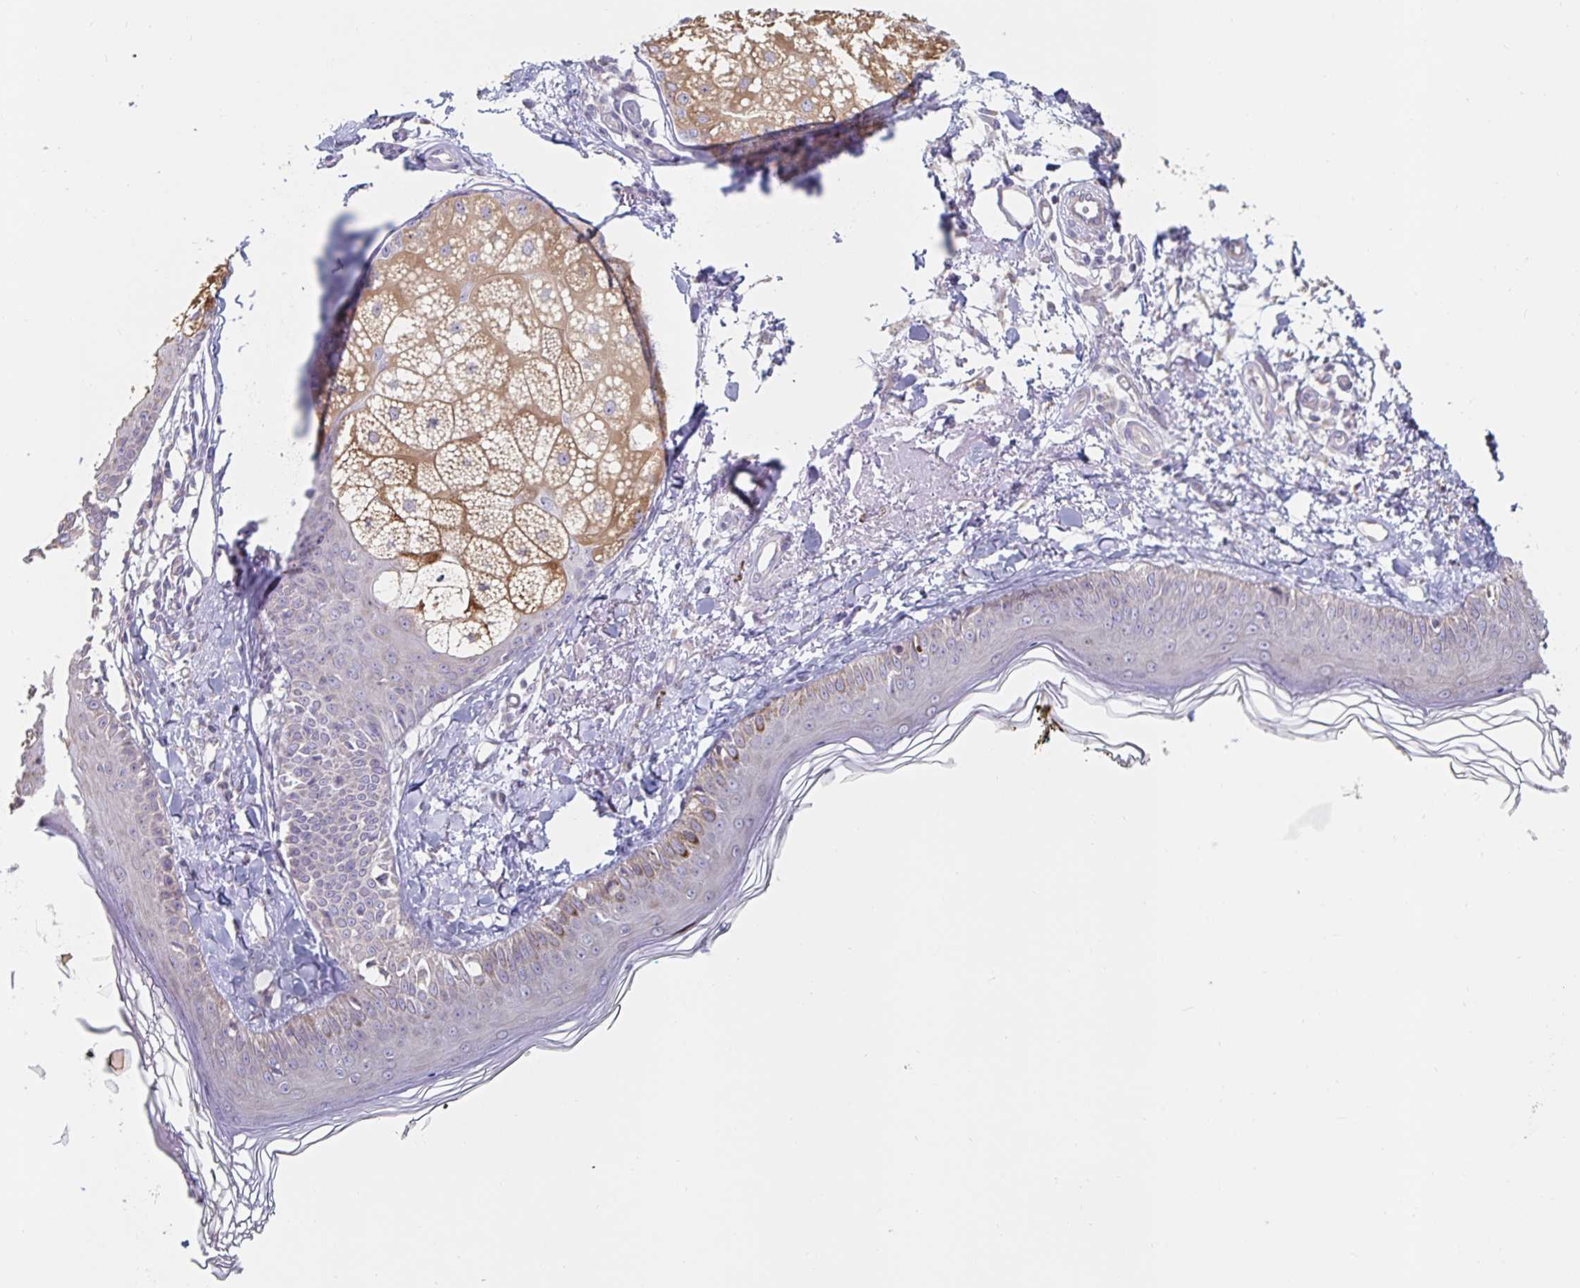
{"staining": {"intensity": "weak", "quantity": "25%-75%", "location": "cytoplasmic/membranous"}, "tissue": "skin", "cell_type": "Fibroblasts", "image_type": "normal", "snomed": [{"axis": "morphology", "description": "Normal tissue, NOS"}, {"axis": "topography", "description": "Skin"}], "caption": "Immunohistochemical staining of unremarkable skin demonstrates weak cytoplasmic/membranous protein expression in about 25%-75% of fibroblasts. (DAB (3,3'-diaminobenzidine) IHC with brightfield microscopy, high magnification).", "gene": "BCAP29", "patient": {"sex": "male", "age": 76}}